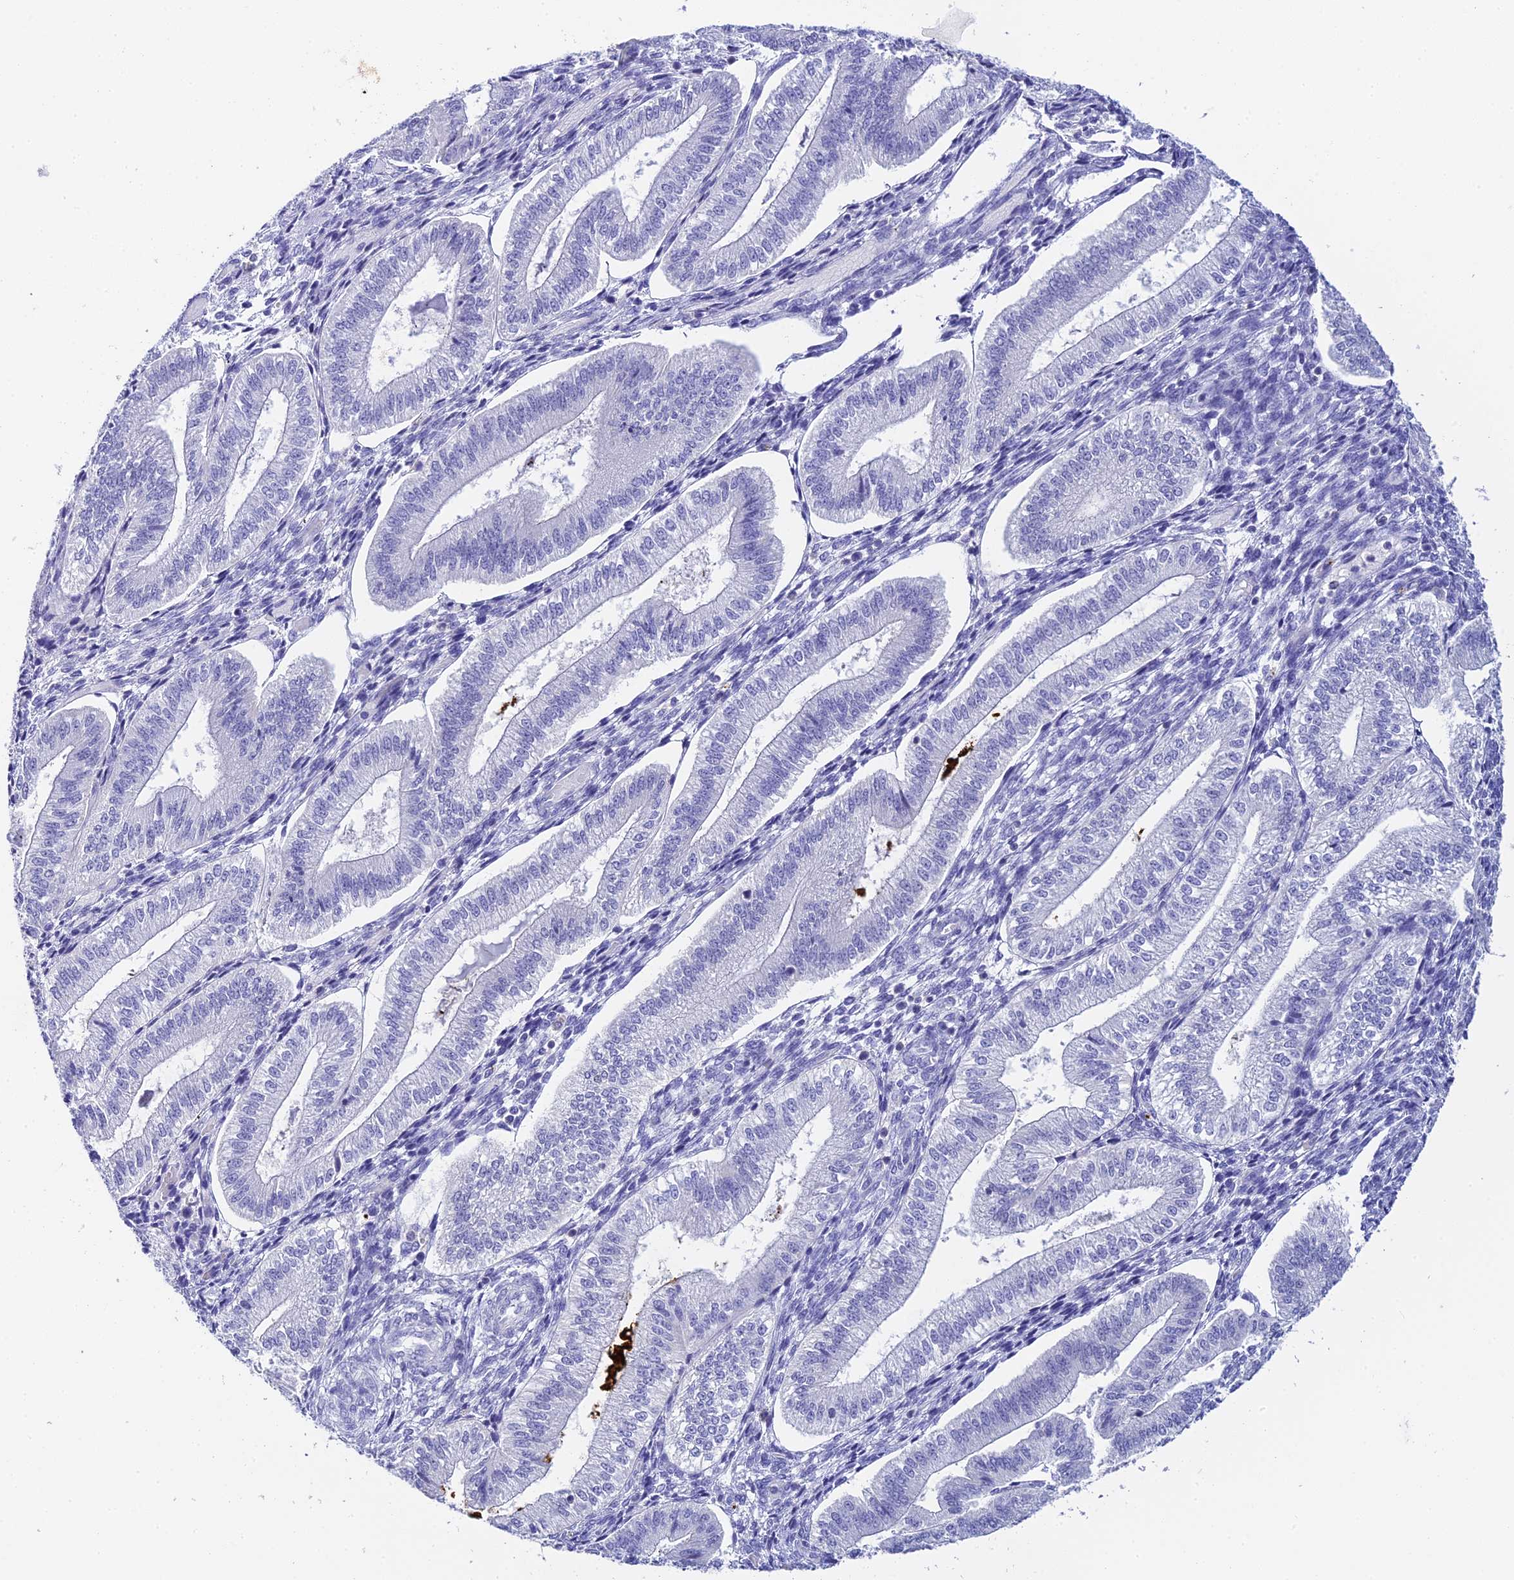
{"staining": {"intensity": "negative", "quantity": "none", "location": "none"}, "tissue": "endometrium", "cell_type": "Cells in endometrial stroma", "image_type": "normal", "snomed": [{"axis": "morphology", "description": "Normal tissue, NOS"}, {"axis": "topography", "description": "Endometrium"}], "caption": "Immunohistochemistry (IHC) histopathology image of unremarkable endometrium: endometrium stained with DAB displays no significant protein staining in cells in endometrial stroma.", "gene": "C12orf29", "patient": {"sex": "female", "age": 34}}